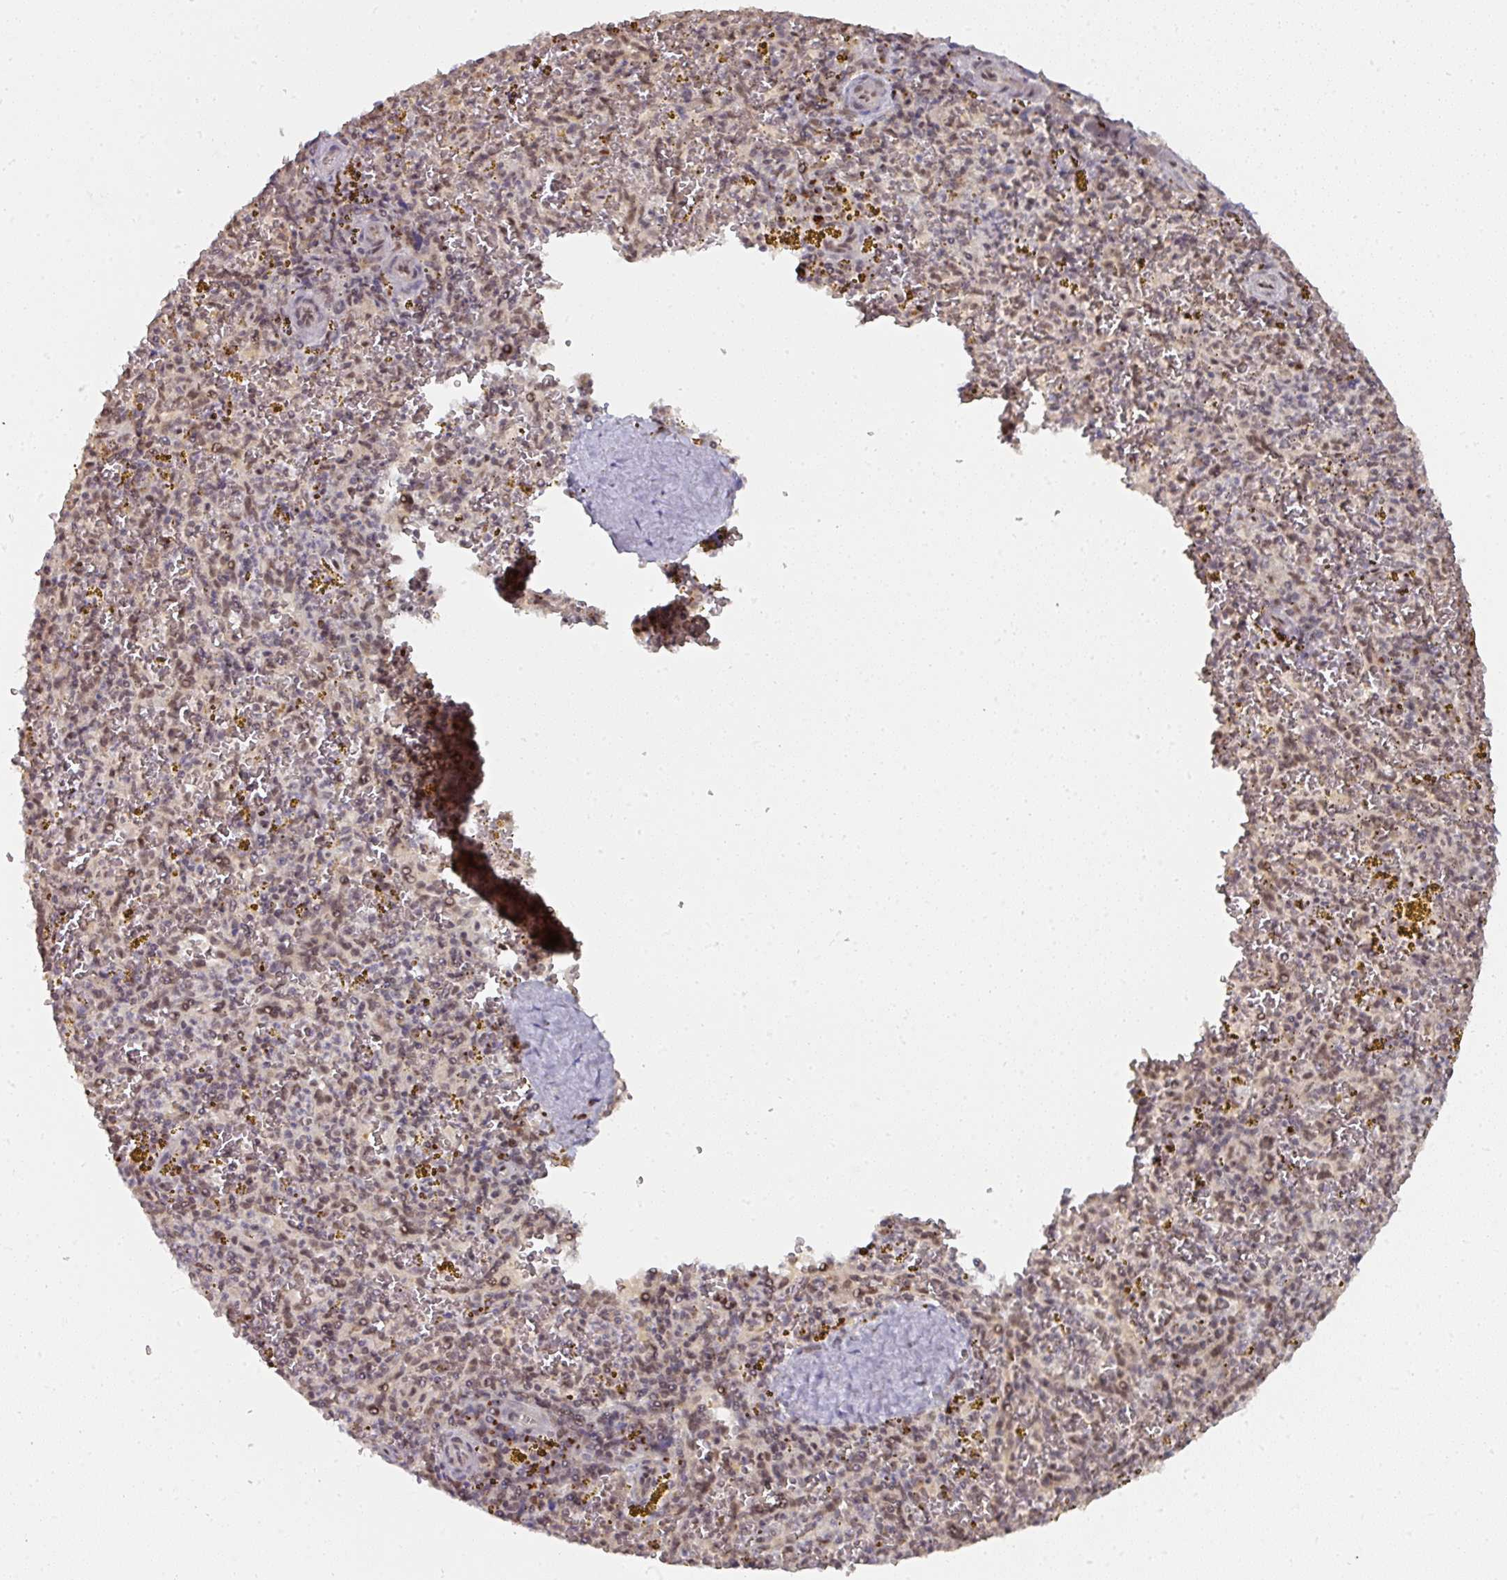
{"staining": {"intensity": "negative", "quantity": "none", "location": "none"}, "tissue": "spleen", "cell_type": "Cells in red pulp", "image_type": "normal", "snomed": [{"axis": "morphology", "description": "Normal tissue, NOS"}, {"axis": "topography", "description": "Spleen"}], "caption": "This photomicrograph is of normal spleen stained with immunohistochemistry (IHC) to label a protein in brown with the nuclei are counter-stained blue. There is no expression in cells in red pulp. (Immunohistochemistry, brightfield microscopy, high magnification).", "gene": "C18orf25", "patient": {"sex": "male", "age": 57}}